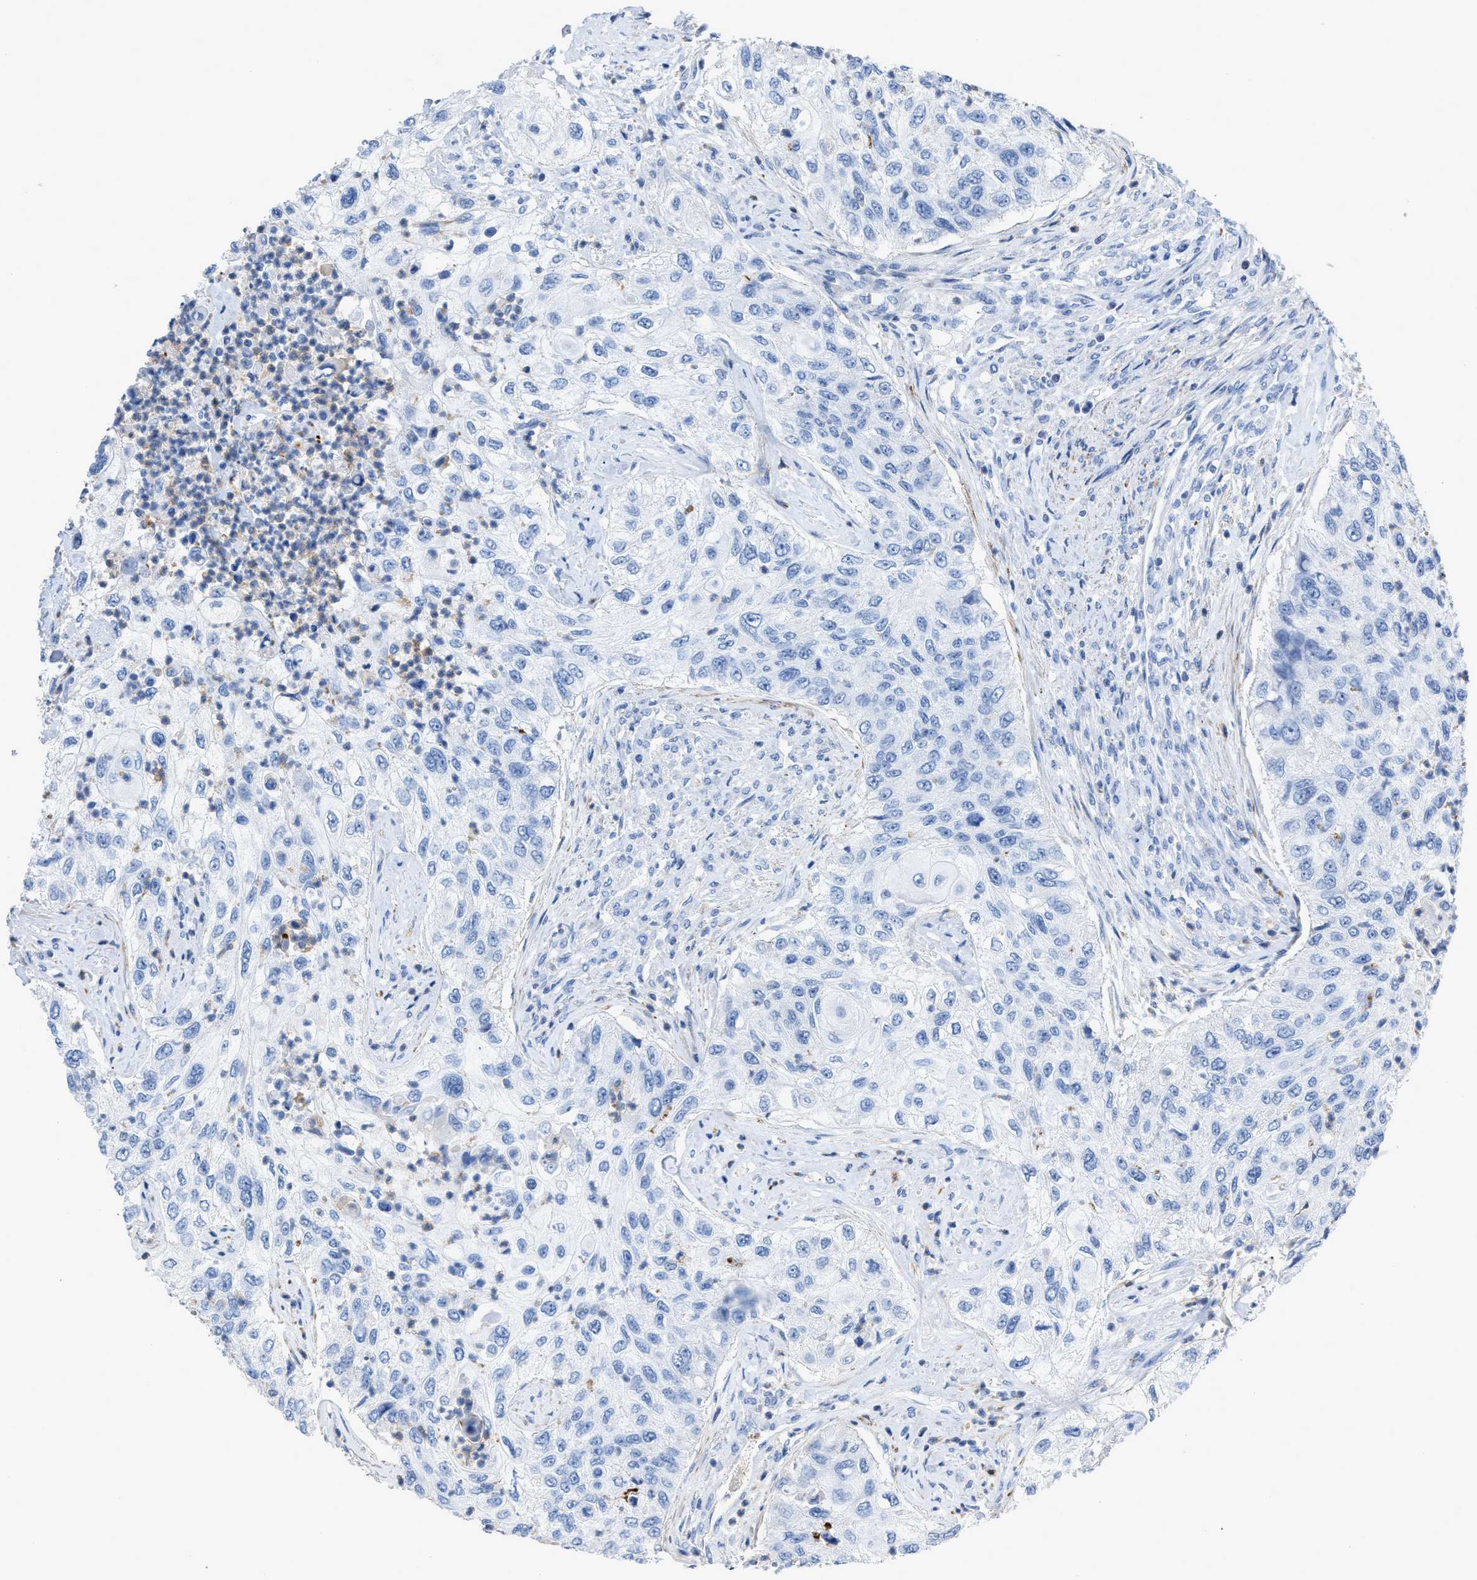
{"staining": {"intensity": "negative", "quantity": "none", "location": "none"}, "tissue": "urothelial cancer", "cell_type": "Tumor cells", "image_type": "cancer", "snomed": [{"axis": "morphology", "description": "Urothelial carcinoma, High grade"}, {"axis": "topography", "description": "Urinary bladder"}], "caption": "Protein analysis of urothelial carcinoma (high-grade) shows no significant staining in tumor cells. (DAB (3,3'-diaminobenzidine) IHC with hematoxylin counter stain).", "gene": "PRMT2", "patient": {"sex": "female", "age": 60}}